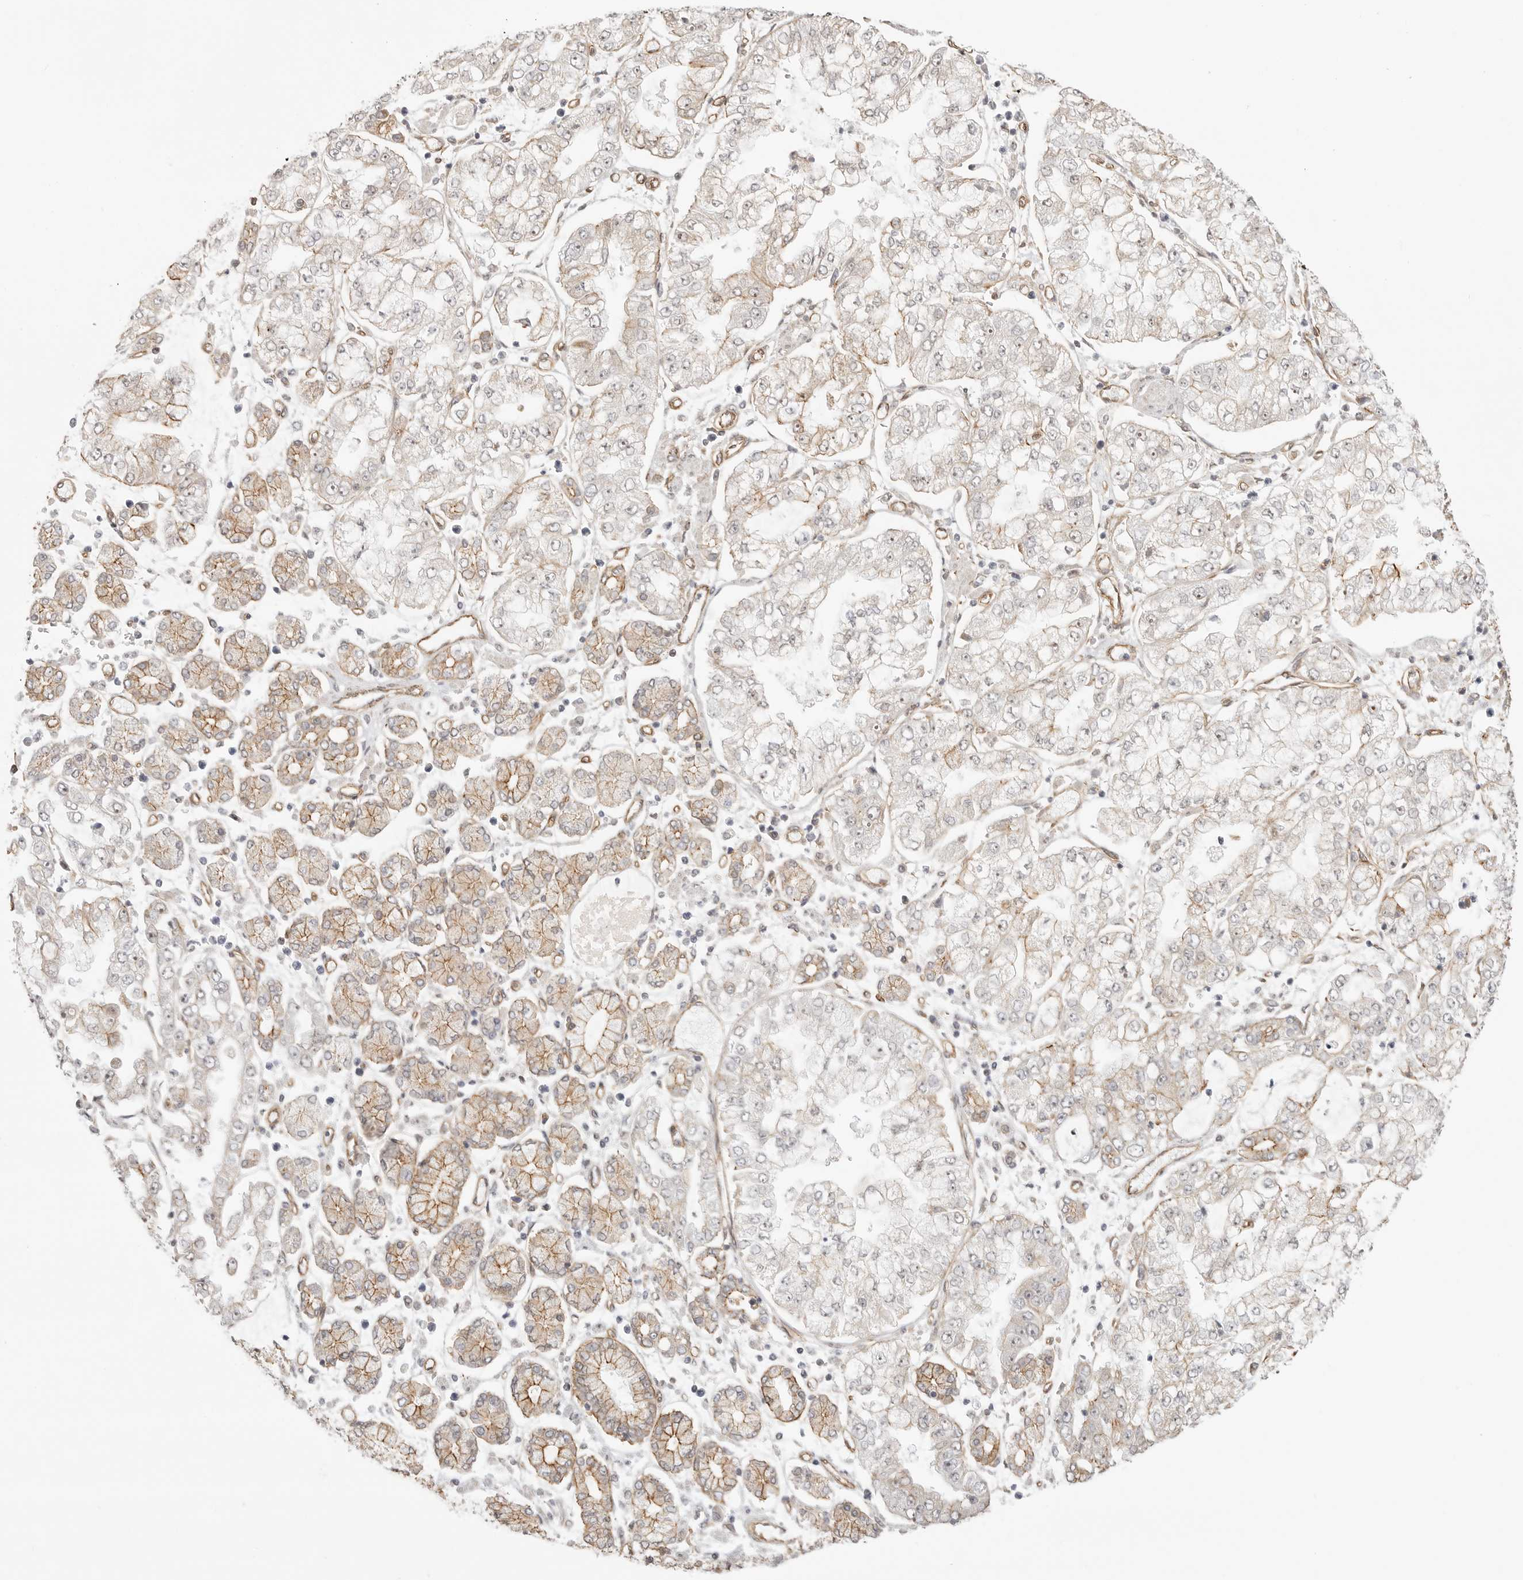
{"staining": {"intensity": "negative", "quantity": "none", "location": "none"}, "tissue": "stomach cancer", "cell_type": "Tumor cells", "image_type": "cancer", "snomed": [{"axis": "morphology", "description": "Adenocarcinoma, NOS"}, {"axis": "topography", "description": "Stomach"}], "caption": "A micrograph of stomach cancer stained for a protein reveals no brown staining in tumor cells. (Immunohistochemistry (ihc), brightfield microscopy, high magnification).", "gene": "ATOH7", "patient": {"sex": "male", "age": 76}}